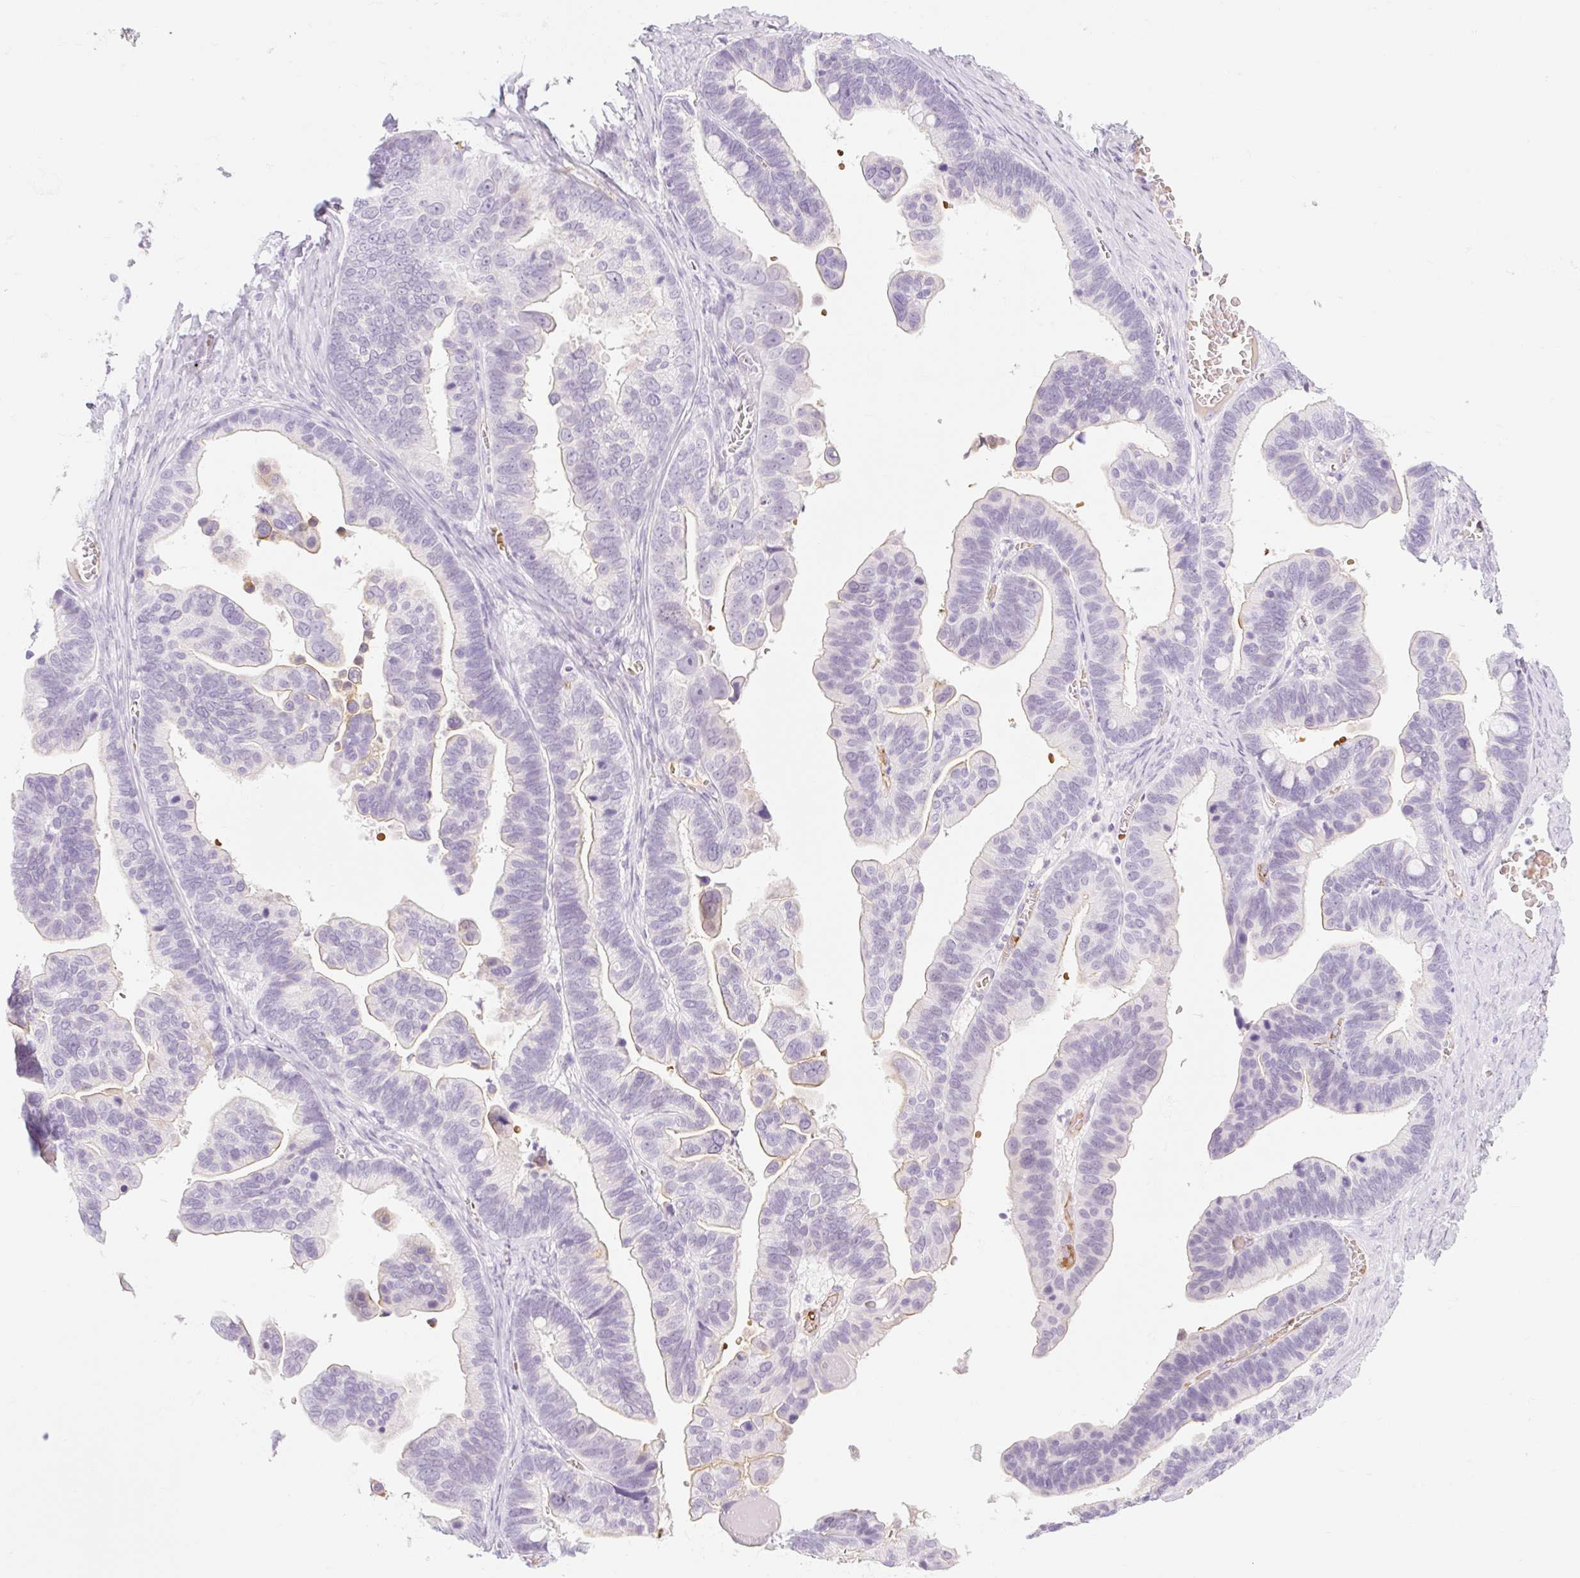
{"staining": {"intensity": "negative", "quantity": "none", "location": "none"}, "tissue": "ovarian cancer", "cell_type": "Tumor cells", "image_type": "cancer", "snomed": [{"axis": "morphology", "description": "Cystadenocarcinoma, serous, NOS"}, {"axis": "topography", "description": "Ovary"}], "caption": "Tumor cells show no significant expression in ovarian serous cystadenocarcinoma.", "gene": "TAF1L", "patient": {"sex": "female", "age": 56}}